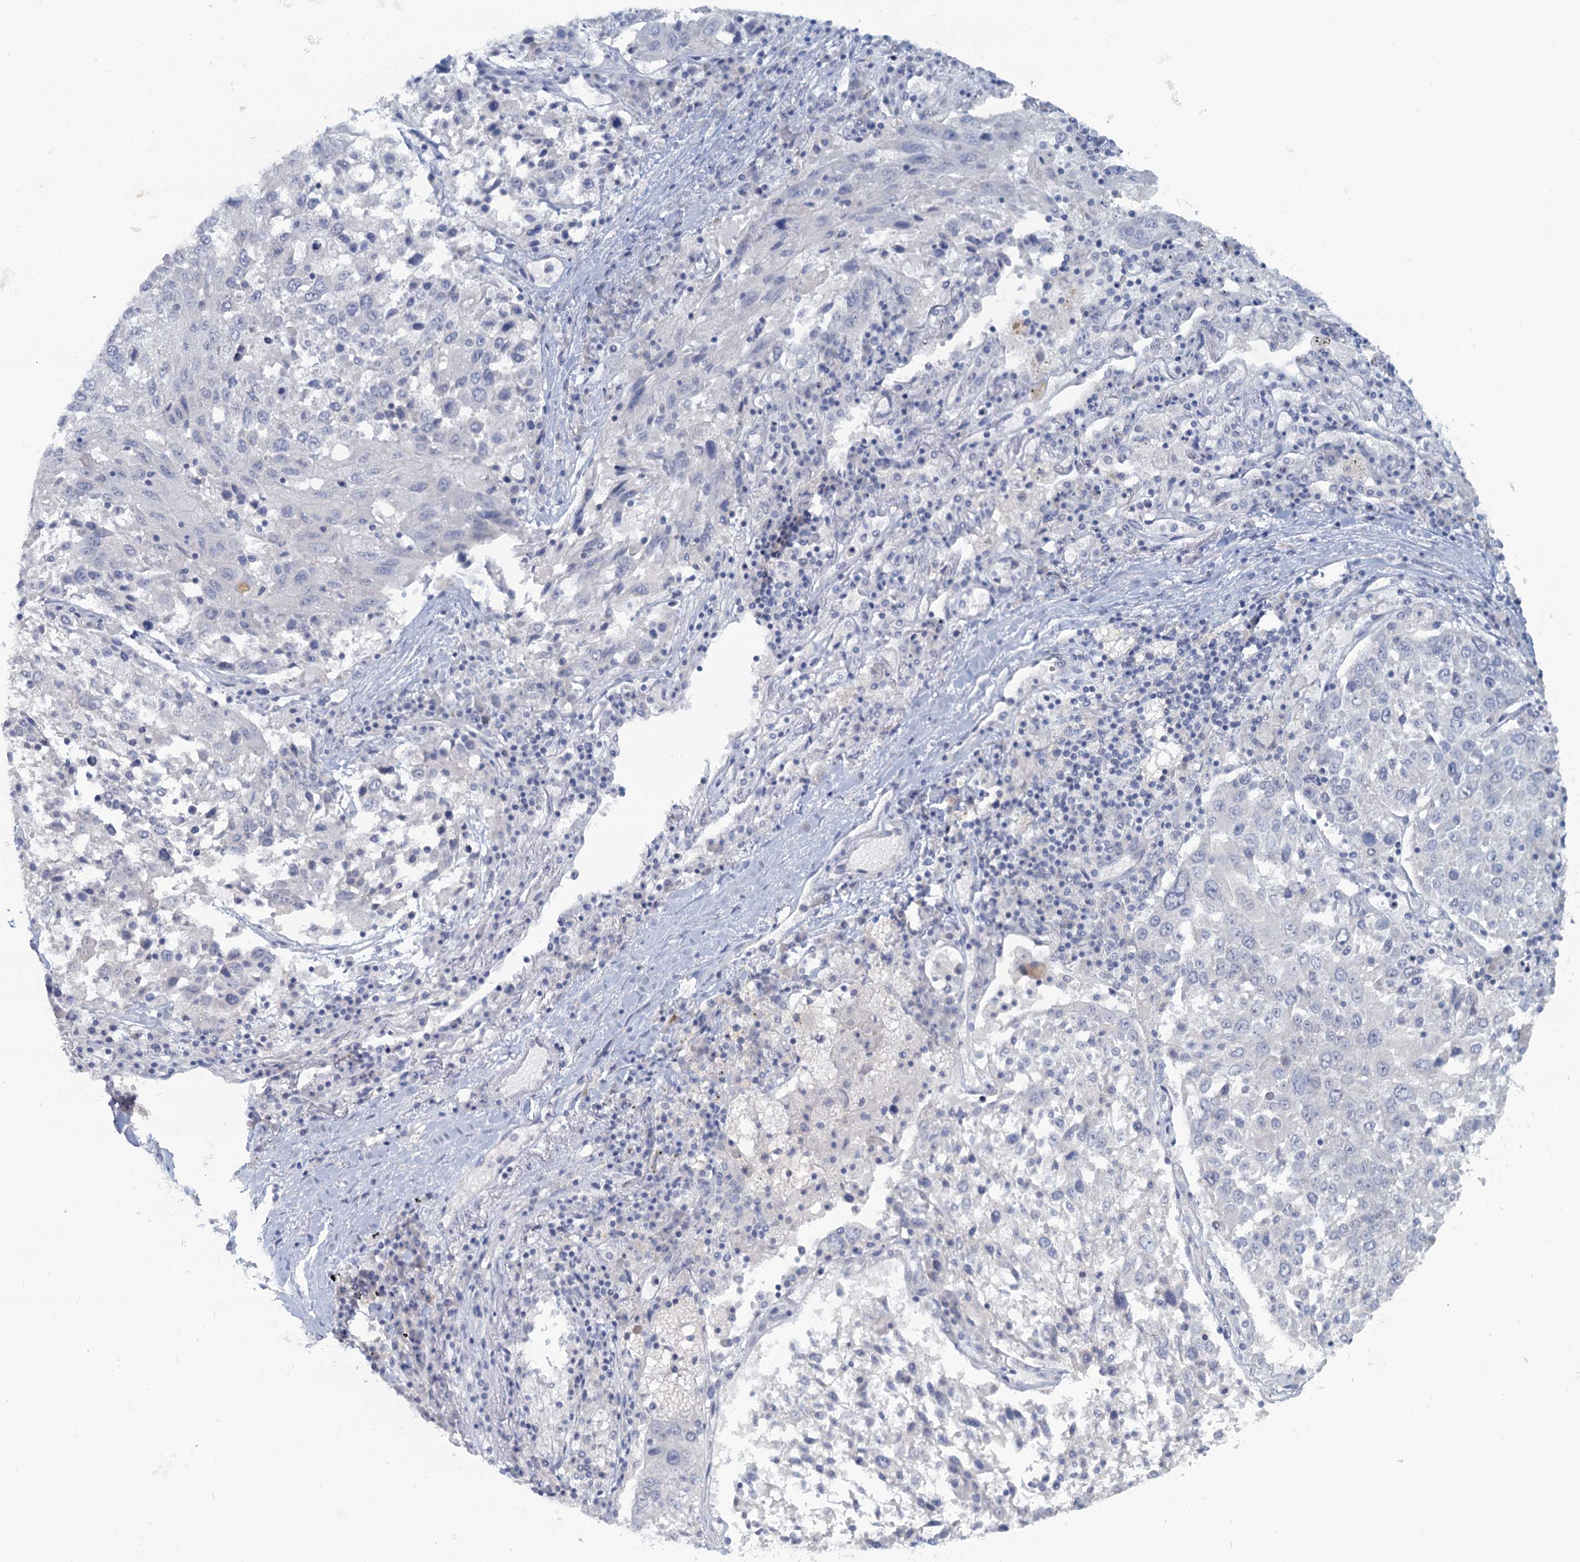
{"staining": {"intensity": "negative", "quantity": "none", "location": "none"}, "tissue": "lung cancer", "cell_type": "Tumor cells", "image_type": "cancer", "snomed": [{"axis": "morphology", "description": "Squamous cell carcinoma, NOS"}, {"axis": "topography", "description": "Lung"}], "caption": "Immunohistochemistry of lung cancer (squamous cell carcinoma) demonstrates no staining in tumor cells.", "gene": "CHGA", "patient": {"sex": "male", "age": 65}}